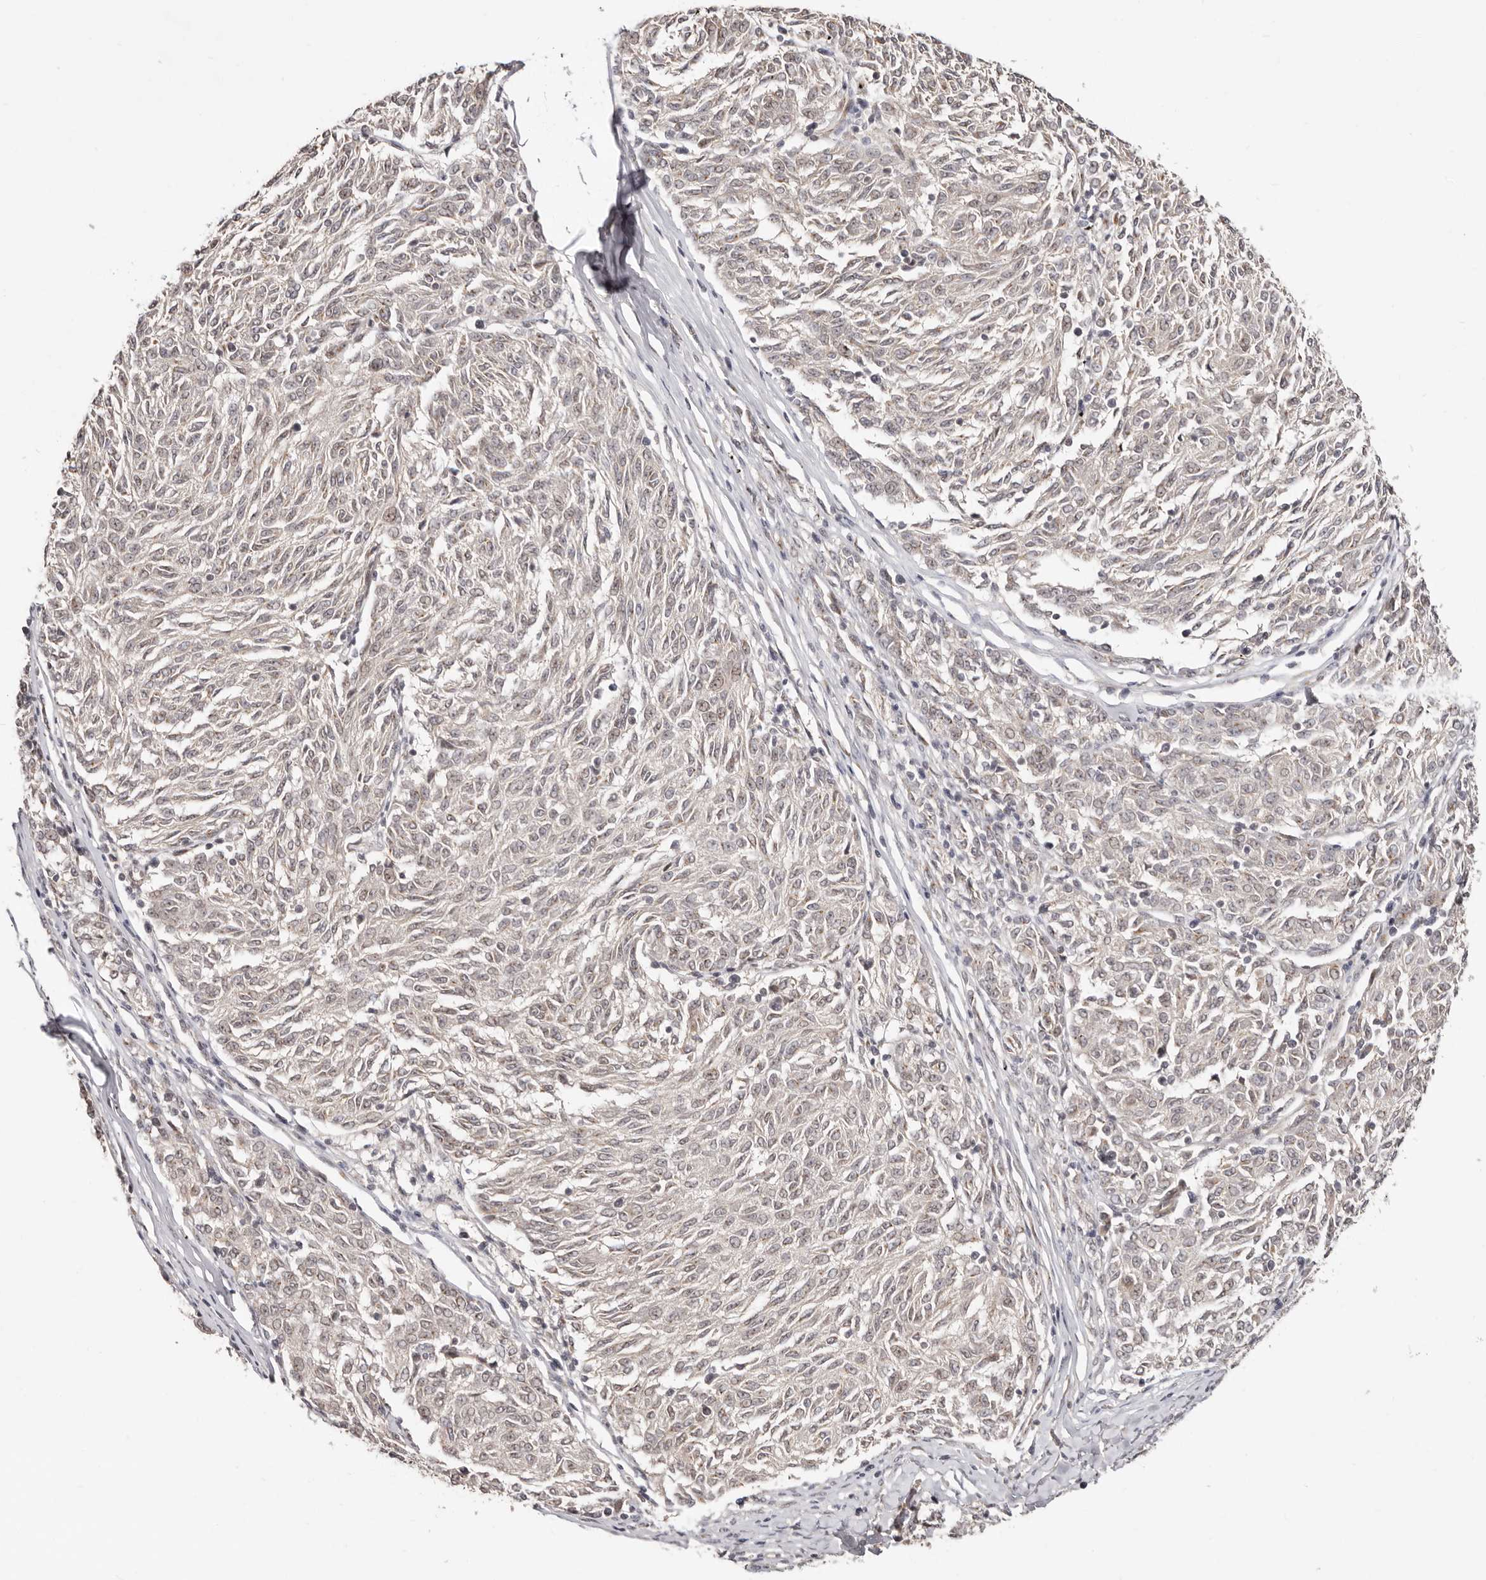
{"staining": {"intensity": "weak", "quantity": "<25%", "location": "nuclear"}, "tissue": "melanoma", "cell_type": "Tumor cells", "image_type": "cancer", "snomed": [{"axis": "morphology", "description": "Malignant melanoma, NOS"}, {"axis": "topography", "description": "Skin"}], "caption": "IHC histopathology image of neoplastic tissue: malignant melanoma stained with DAB demonstrates no significant protein positivity in tumor cells.", "gene": "SRCAP", "patient": {"sex": "female", "age": 72}}